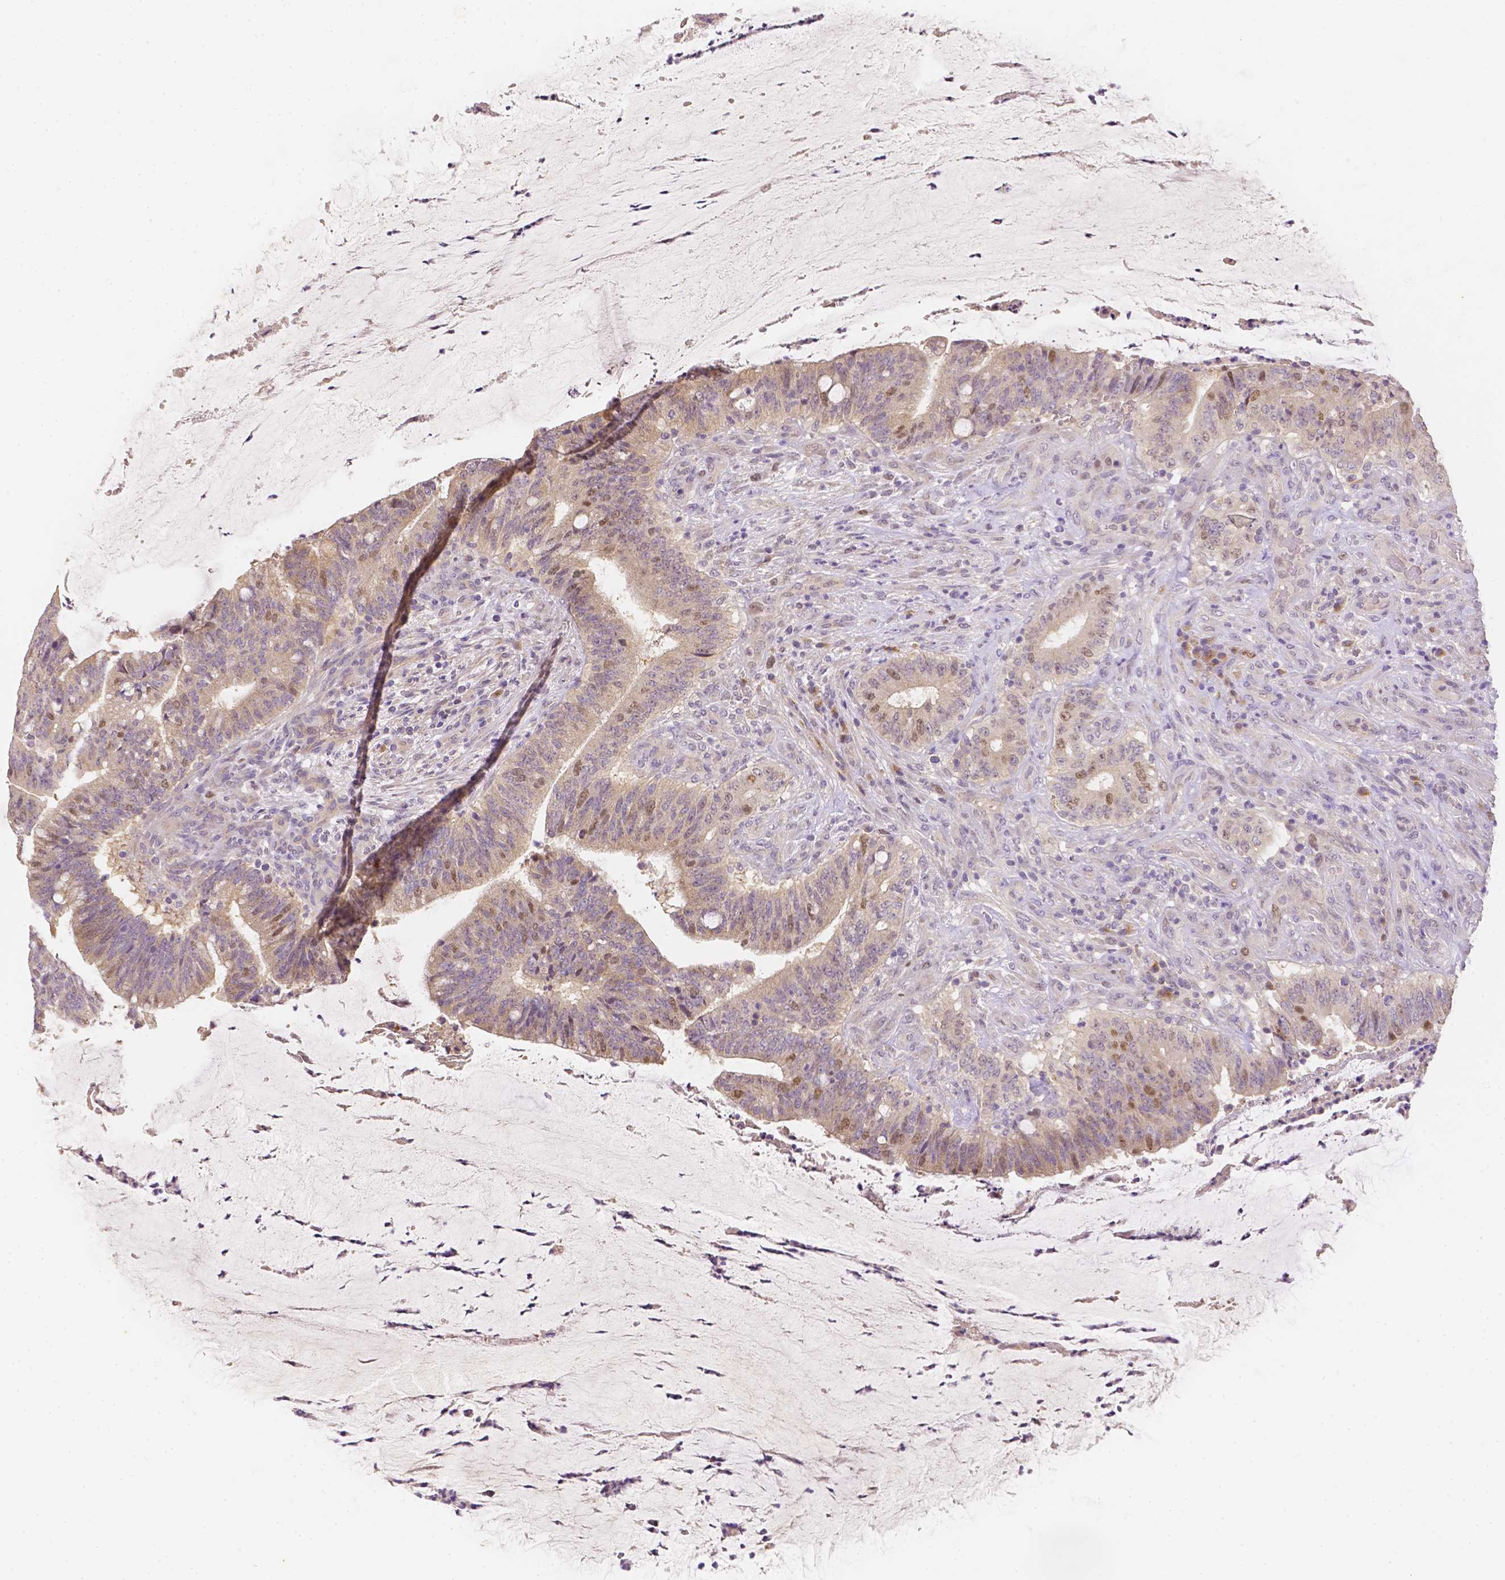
{"staining": {"intensity": "weak", "quantity": "<25%", "location": "nuclear"}, "tissue": "colorectal cancer", "cell_type": "Tumor cells", "image_type": "cancer", "snomed": [{"axis": "morphology", "description": "Adenocarcinoma, NOS"}, {"axis": "topography", "description": "Colon"}], "caption": "Immunohistochemistry (IHC) image of colorectal cancer stained for a protein (brown), which shows no expression in tumor cells.", "gene": "C10orf67", "patient": {"sex": "female", "age": 43}}